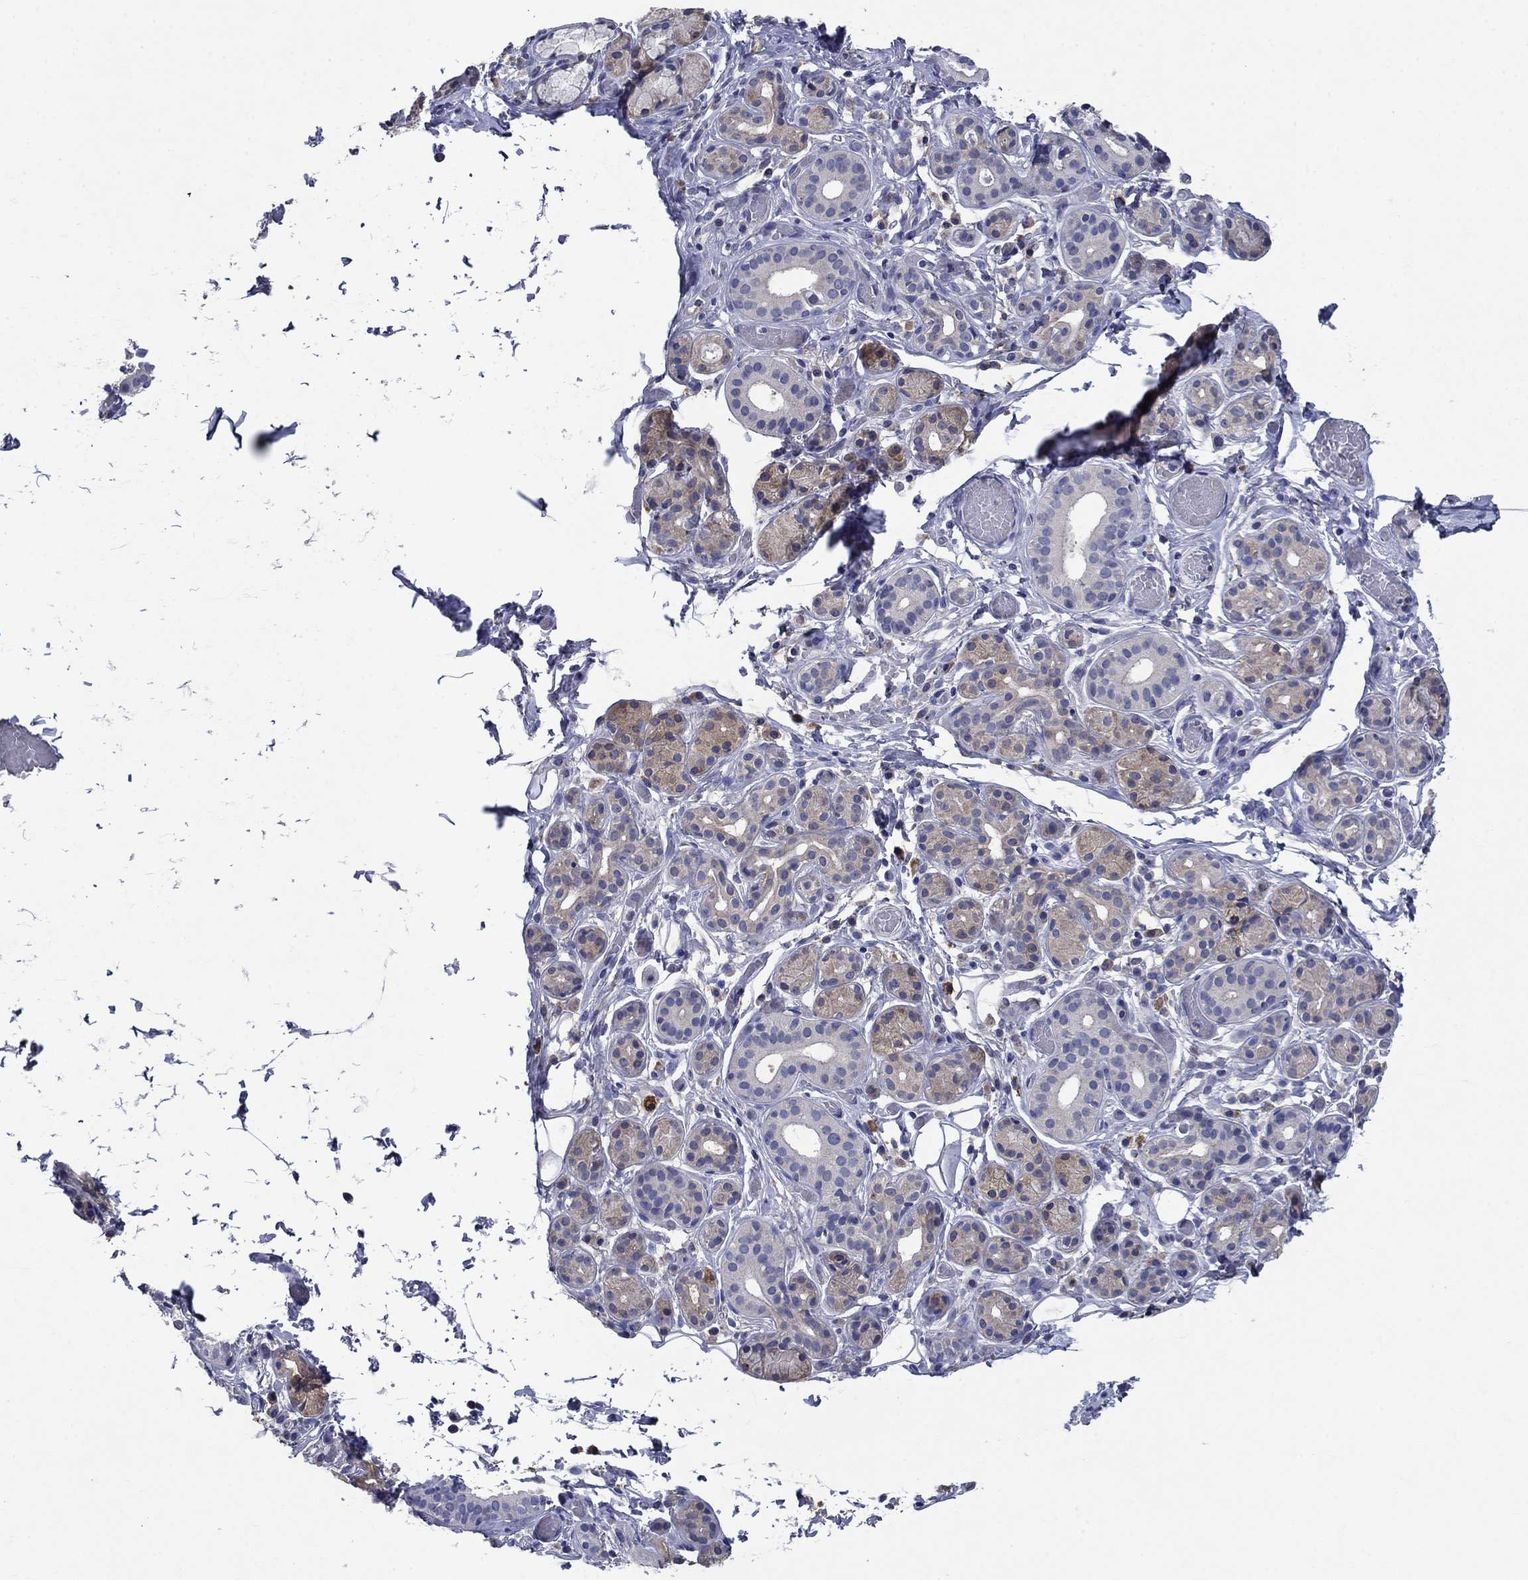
{"staining": {"intensity": "weak", "quantity": "<25%", "location": "cytoplasmic/membranous"}, "tissue": "salivary gland", "cell_type": "Glandular cells", "image_type": "normal", "snomed": [{"axis": "morphology", "description": "Normal tissue, NOS"}, {"axis": "topography", "description": "Salivary gland"}, {"axis": "topography", "description": "Peripheral nerve tissue"}], "caption": "Micrograph shows no significant protein expression in glandular cells of normal salivary gland. (Brightfield microscopy of DAB (3,3'-diaminobenzidine) immunohistochemistry (IHC) at high magnification).", "gene": "SULT2B1", "patient": {"sex": "male", "age": 71}}